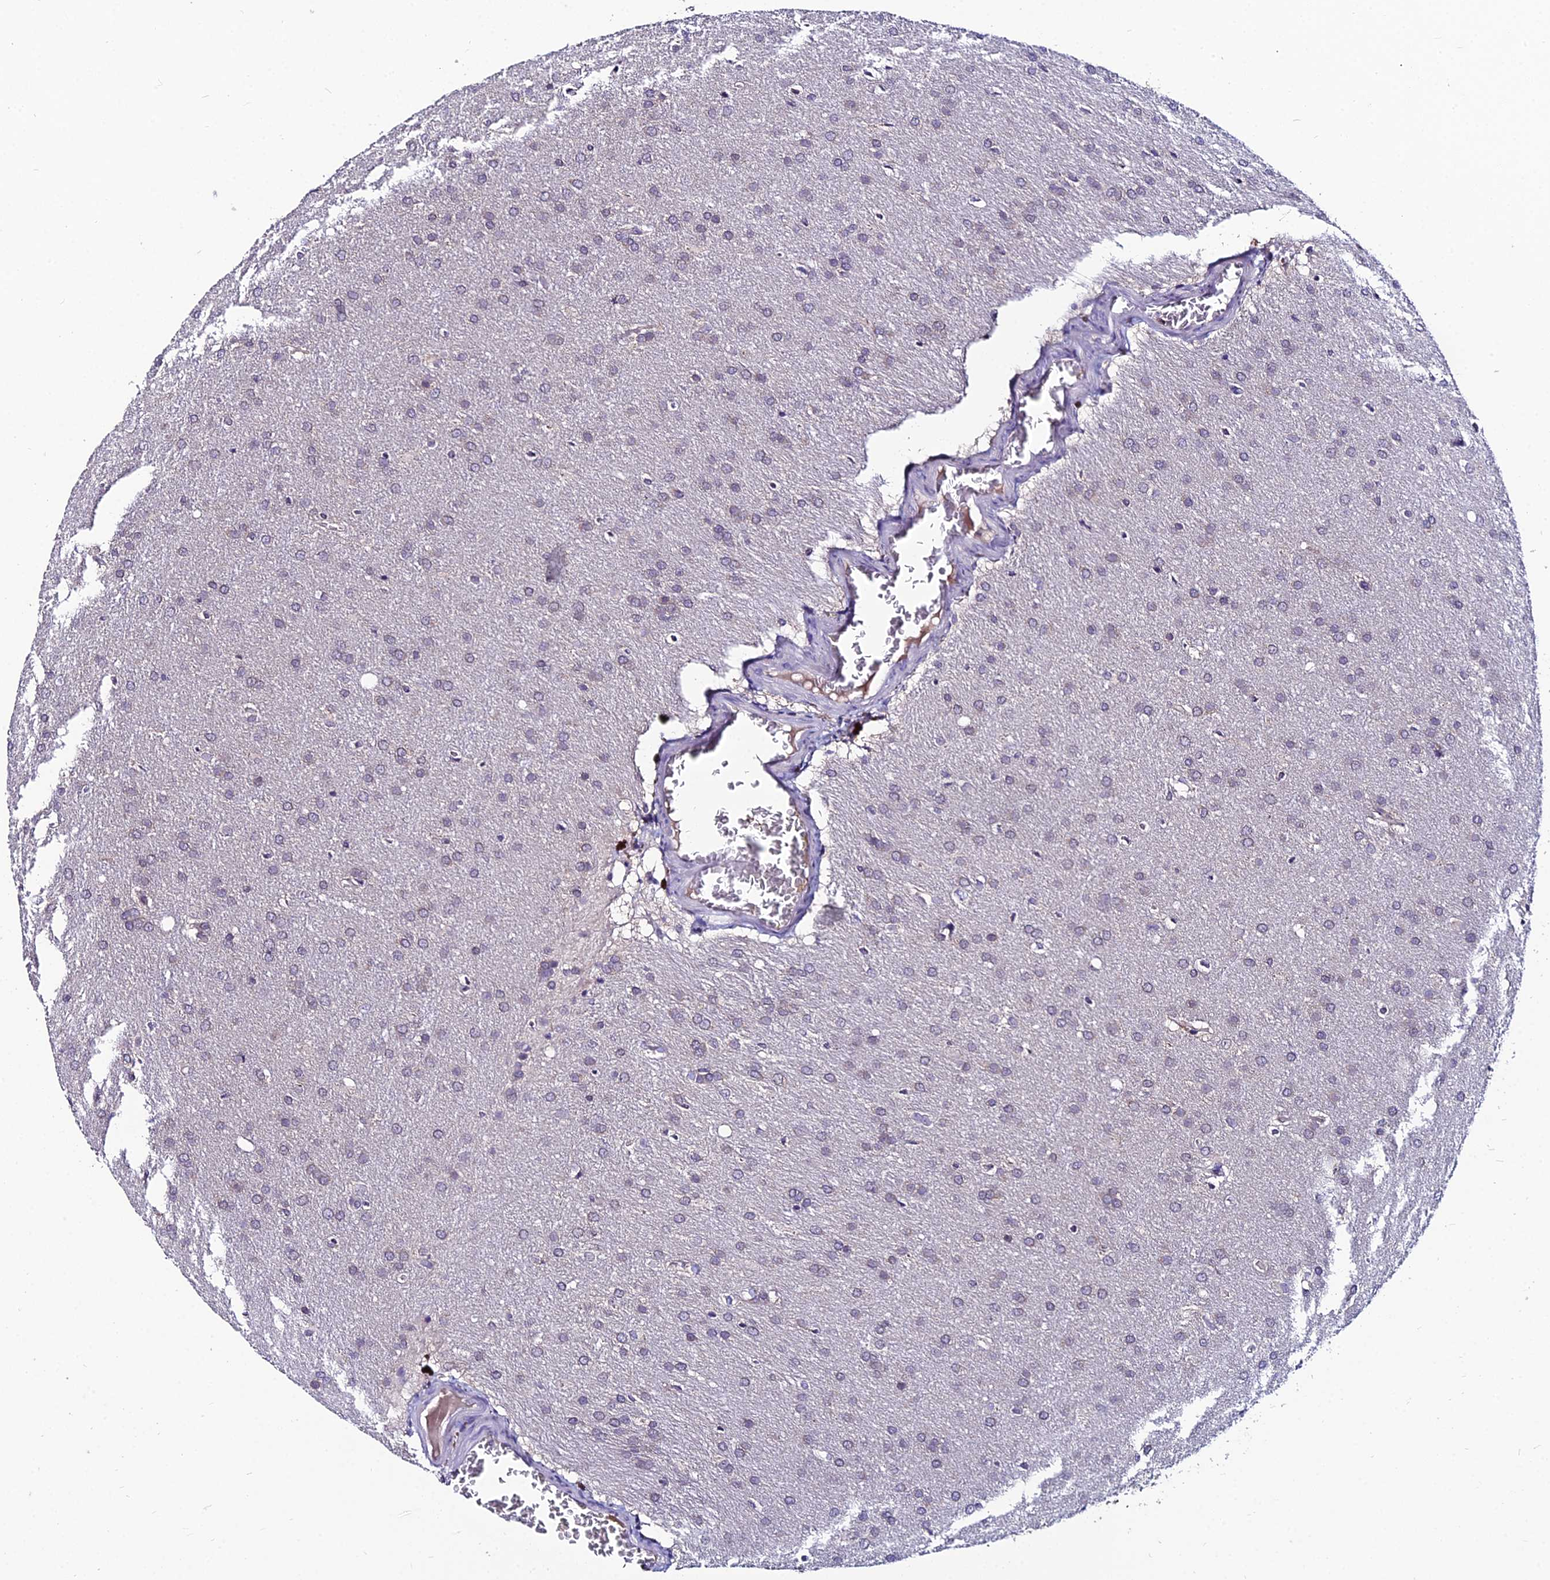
{"staining": {"intensity": "negative", "quantity": "none", "location": "none"}, "tissue": "glioma", "cell_type": "Tumor cells", "image_type": "cancer", "snomed": [{"axis": "morphology", "description": "Glioma, malignant, Low grade"}, {"axis": "topography", "description": "Brain"}], "caption": "A high-resolution photomicrograph shows IHC staining of glioma, which exhibits no significant positivity in tumor cells.", "gene": "LGALS7", "patient": {"sex": "female", "age": 32}}